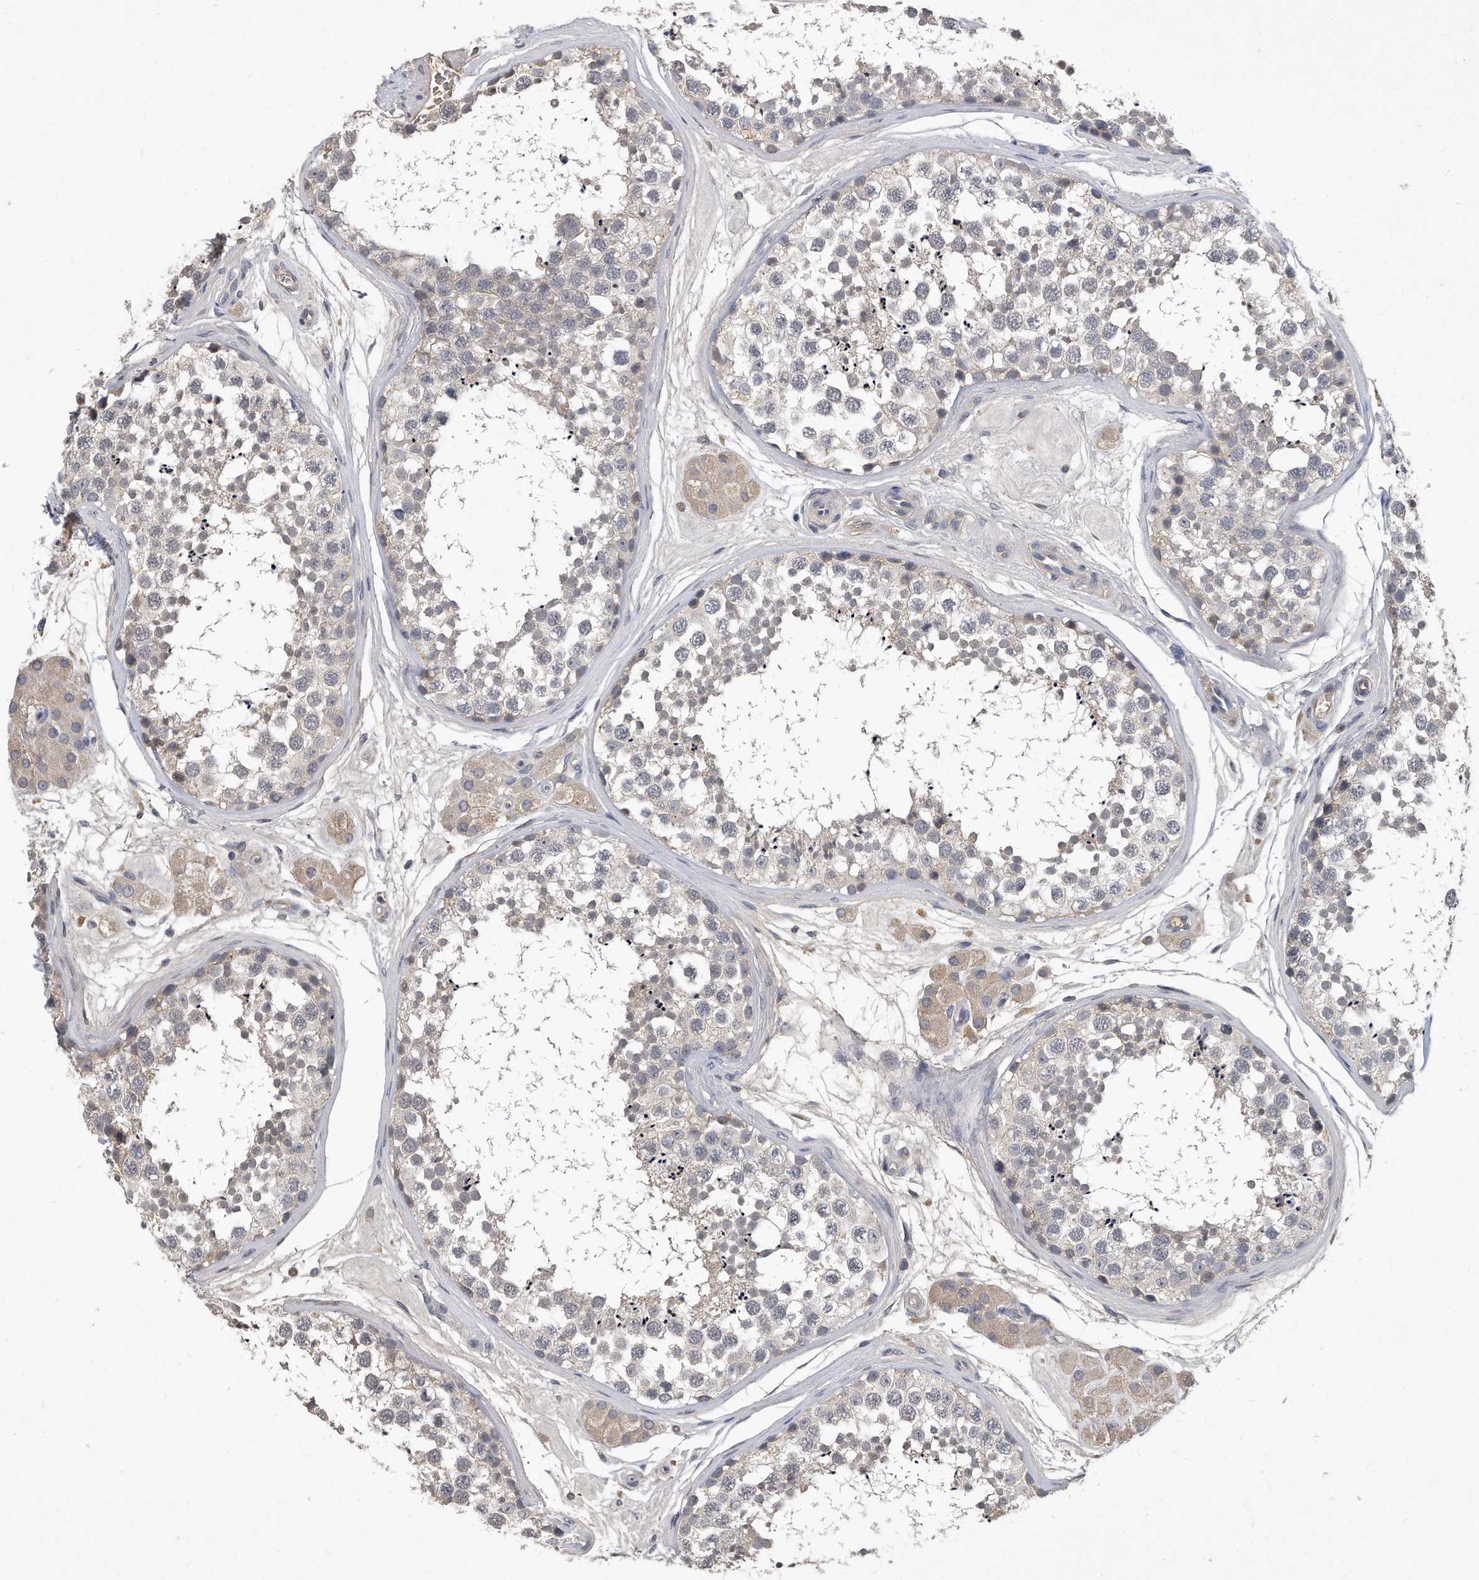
{"staining": {"intensity": "negative", "quantity": "none", "location": "none"}, "tissue": "testis", "cell_type": "Cells in seminiferous ducts", "image_type": "normal", "snomed": [{"axis": "morphology", "description": "Normal tissue, NOS"}, {"axis": "topography", "description": "Testis"}], "caption": "A high-resolution histopathology image shows immunohistochemistry staining of normal testis, which reveals no significant expression in cells in seminiferous ducts. (Immunohistochemistry, brightfield microscopy, high magnification).", "gene": "HOMER3", "patient": {"sex": "male", "age": 56}}